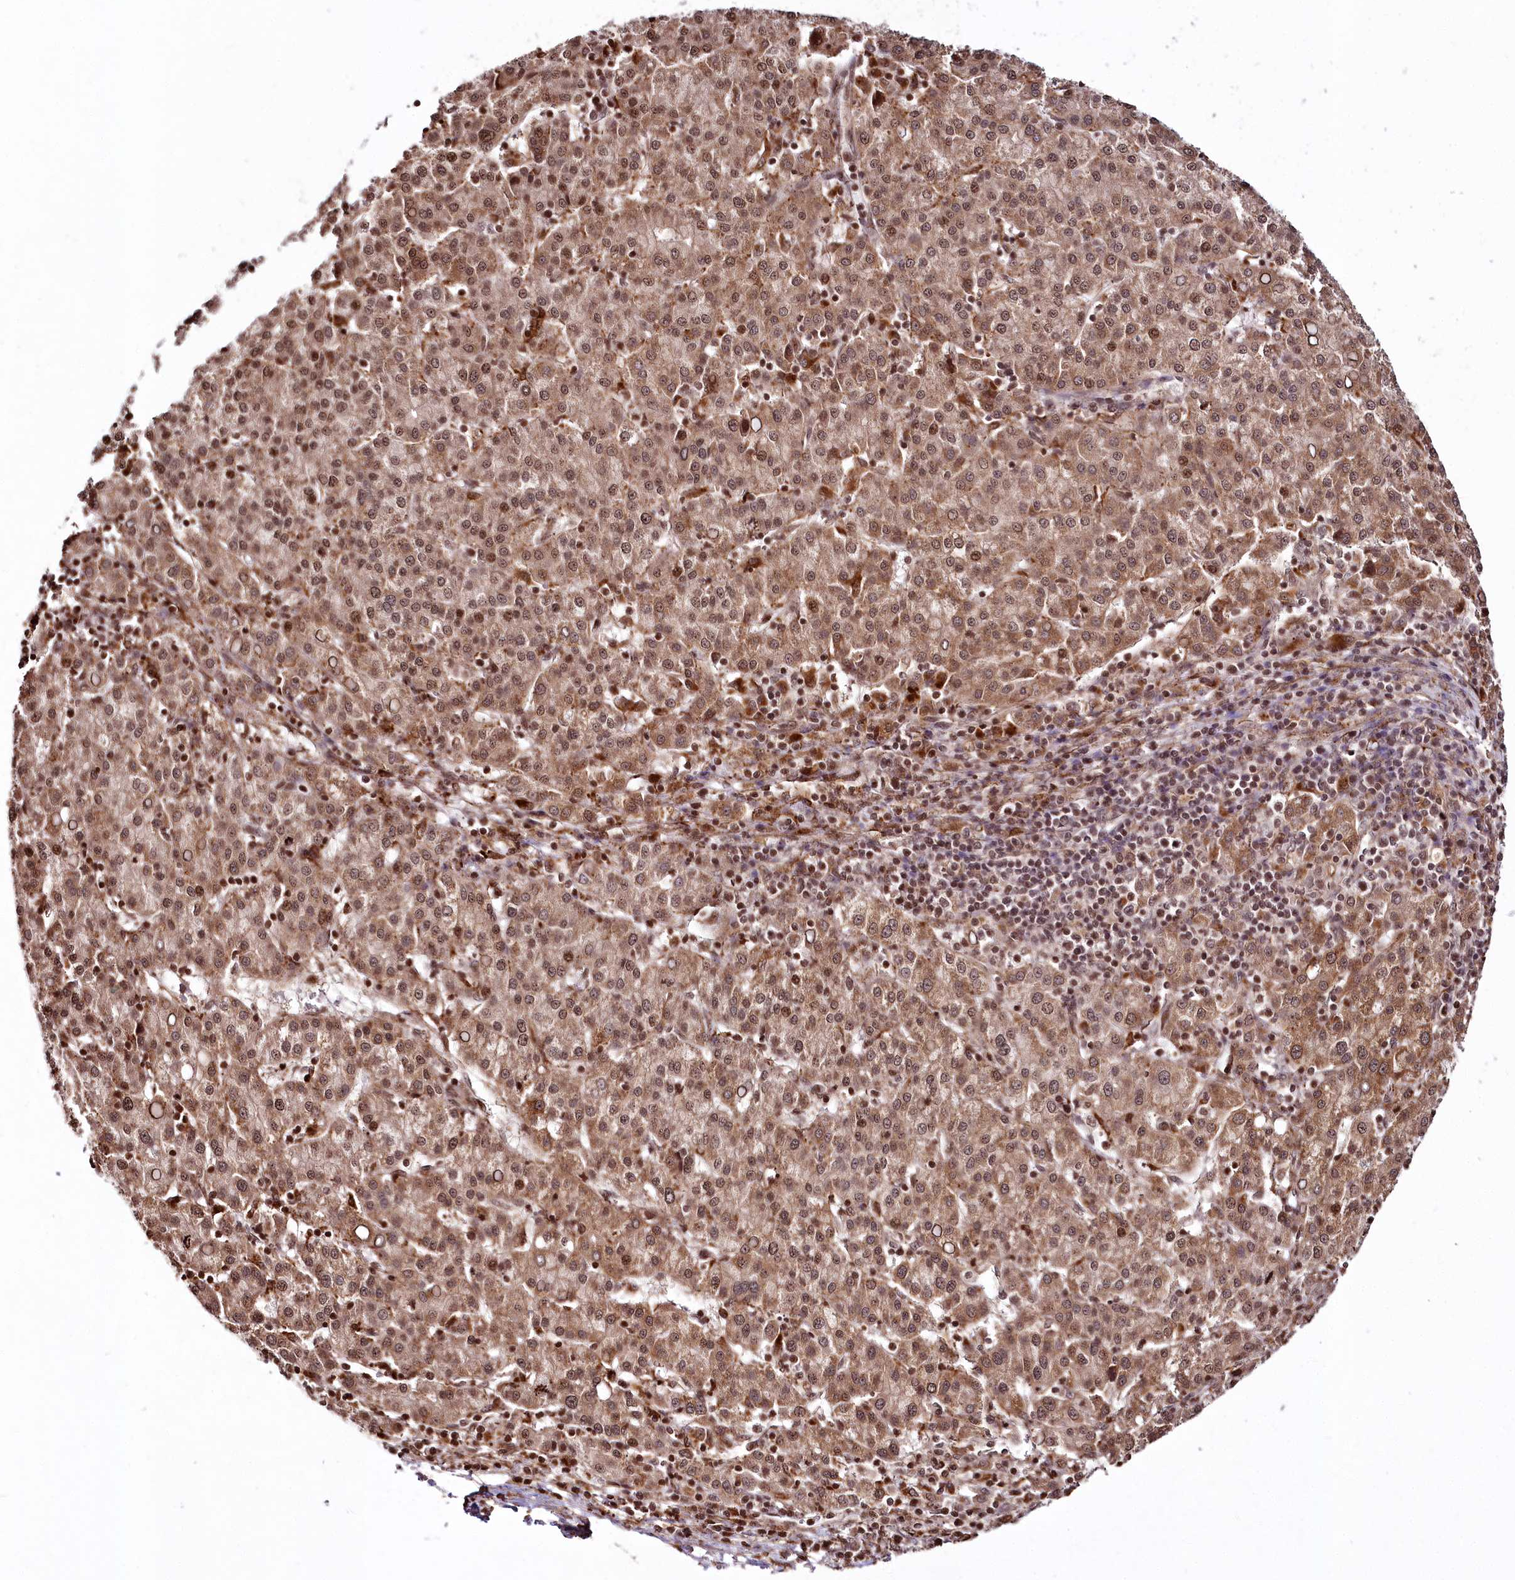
{"staining": {"intensity": "moderate", "quantity": ">75%", "location": "cytoplasmic/membranous,nuclear"}, "tissue": "liver cancer", "cell_type": "Tumor cells", "image_type": "cancer", "snomed": [{"axis": "morphology", "description": "Carcinoma, Hepatocellular, NOS"}, {"axis": "topography", "description": "Liver"}], "caption": "Approximately >75% of tumor cells in human liver cancer exhibit moderate cytoplasmic/membranous and nuclear protein expression as visualized by brown immunohistochemical staining.", "gene": "HOXC8", "patient": {"sex": "female", "age": 58}}